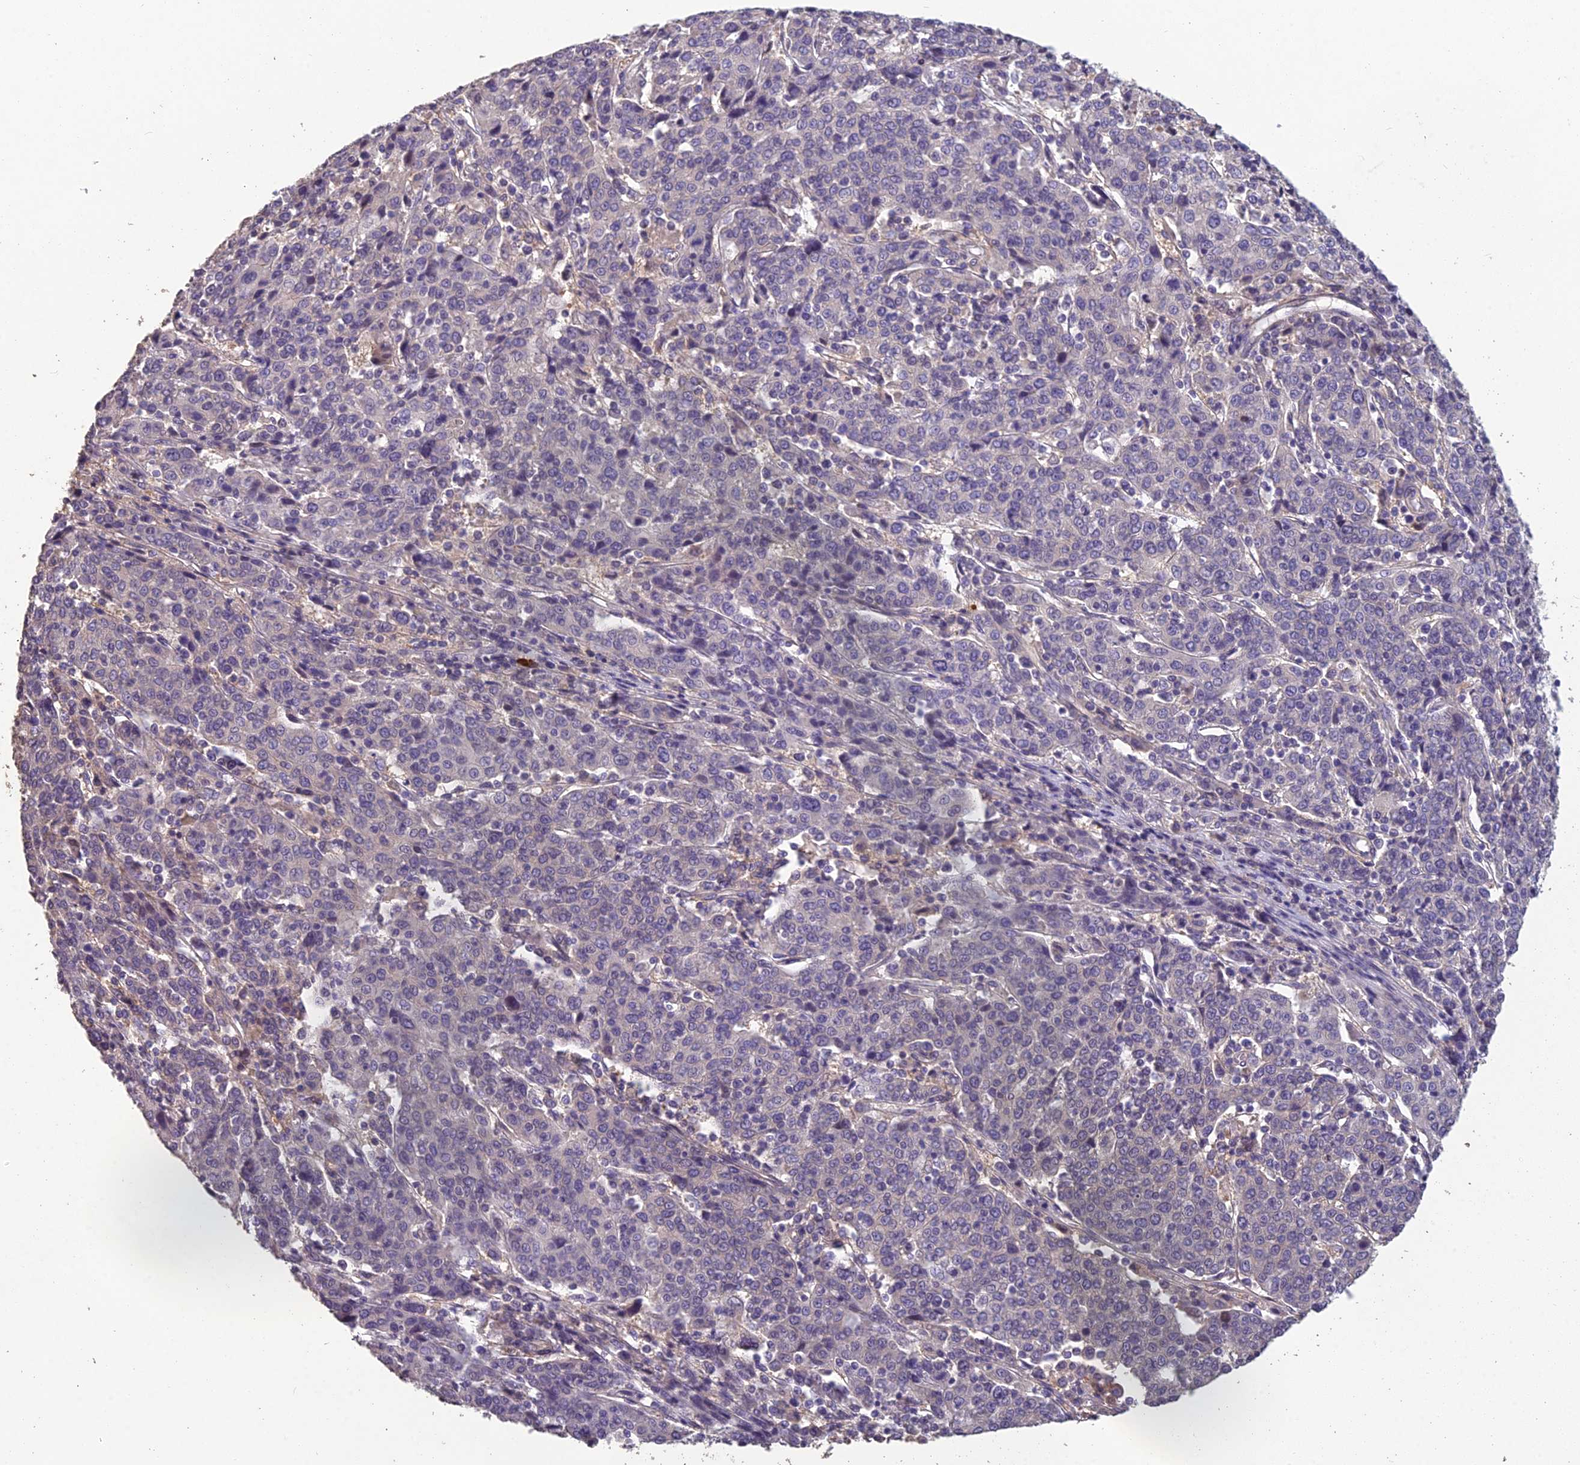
{"staining": {"intensity": "negative", "quantity": "none", "location": "none"}, "tissue": "cervical cancer", "cell_type": "Tumor cells", "image_type": "cancer", "snomed": [{"axis": "morphology", "description": "Squamous cell carcinoma, NOS"}, {"axis": "topography", "description": "Cervix"}], "caption": "IHC of human squamous cell carcinoma (cervical) reveals no positivity in tumor cells.", "gene": "CEACAM16", "patient": {"sex": "female", "age": 67}}